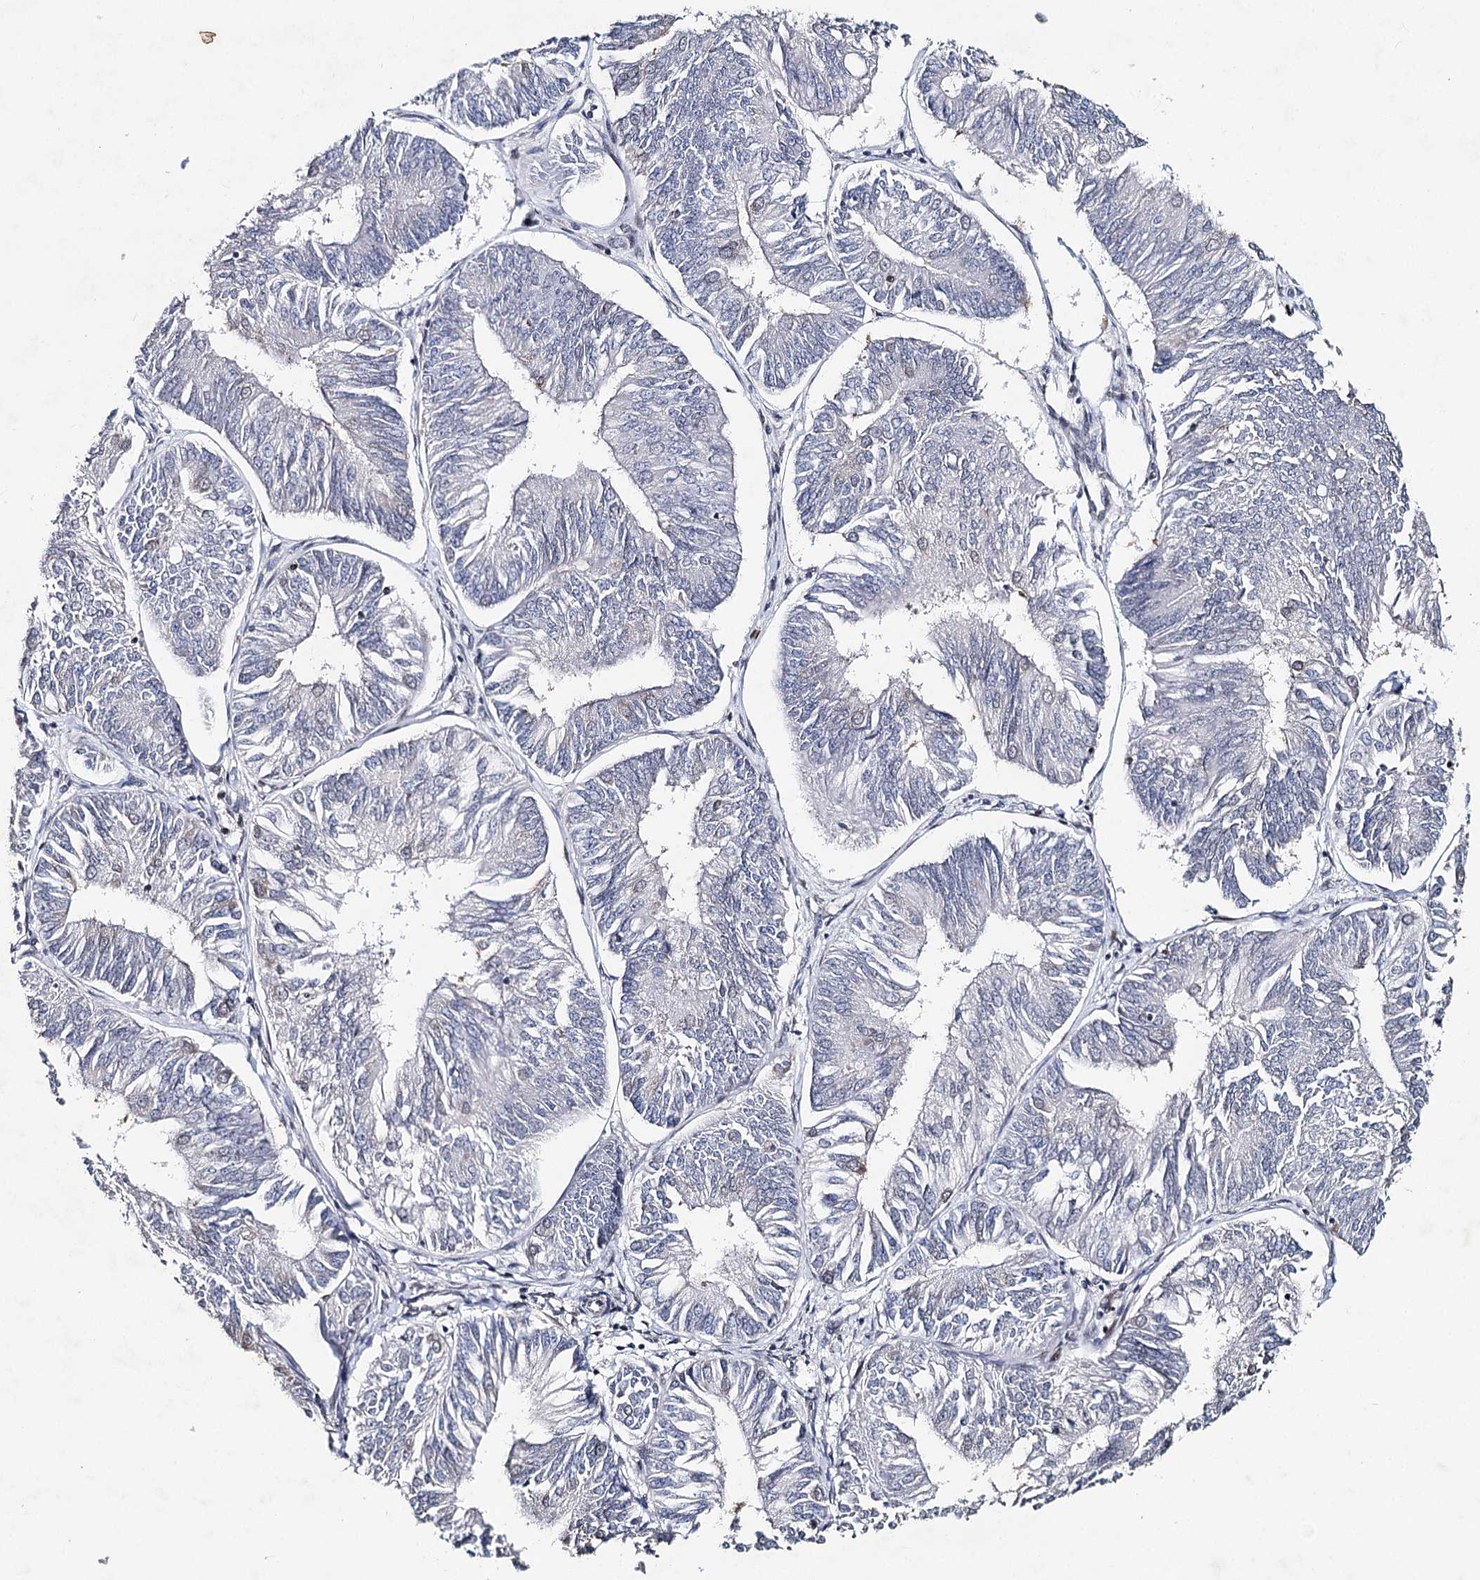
{"staining": {"intensity": "negative", "quantity": "none", "location": "none"}, "tissue": "endometrial cancer", "cell_type": "Tumor cells", "image_type": "cancer", "snomed": [{"axis": "morphology", "description": "Adenocarcinoma, NOS"}, {"axis": "topography", "description": "Endometrium"}], "caption": "Immunohistochemistry histopathology image of human endometrial cancer stained for a protein (brown), which reveals no staining in tumor cells.", "gene": "FRMD4A", "patient": {"sex": "female", "age": 58}}